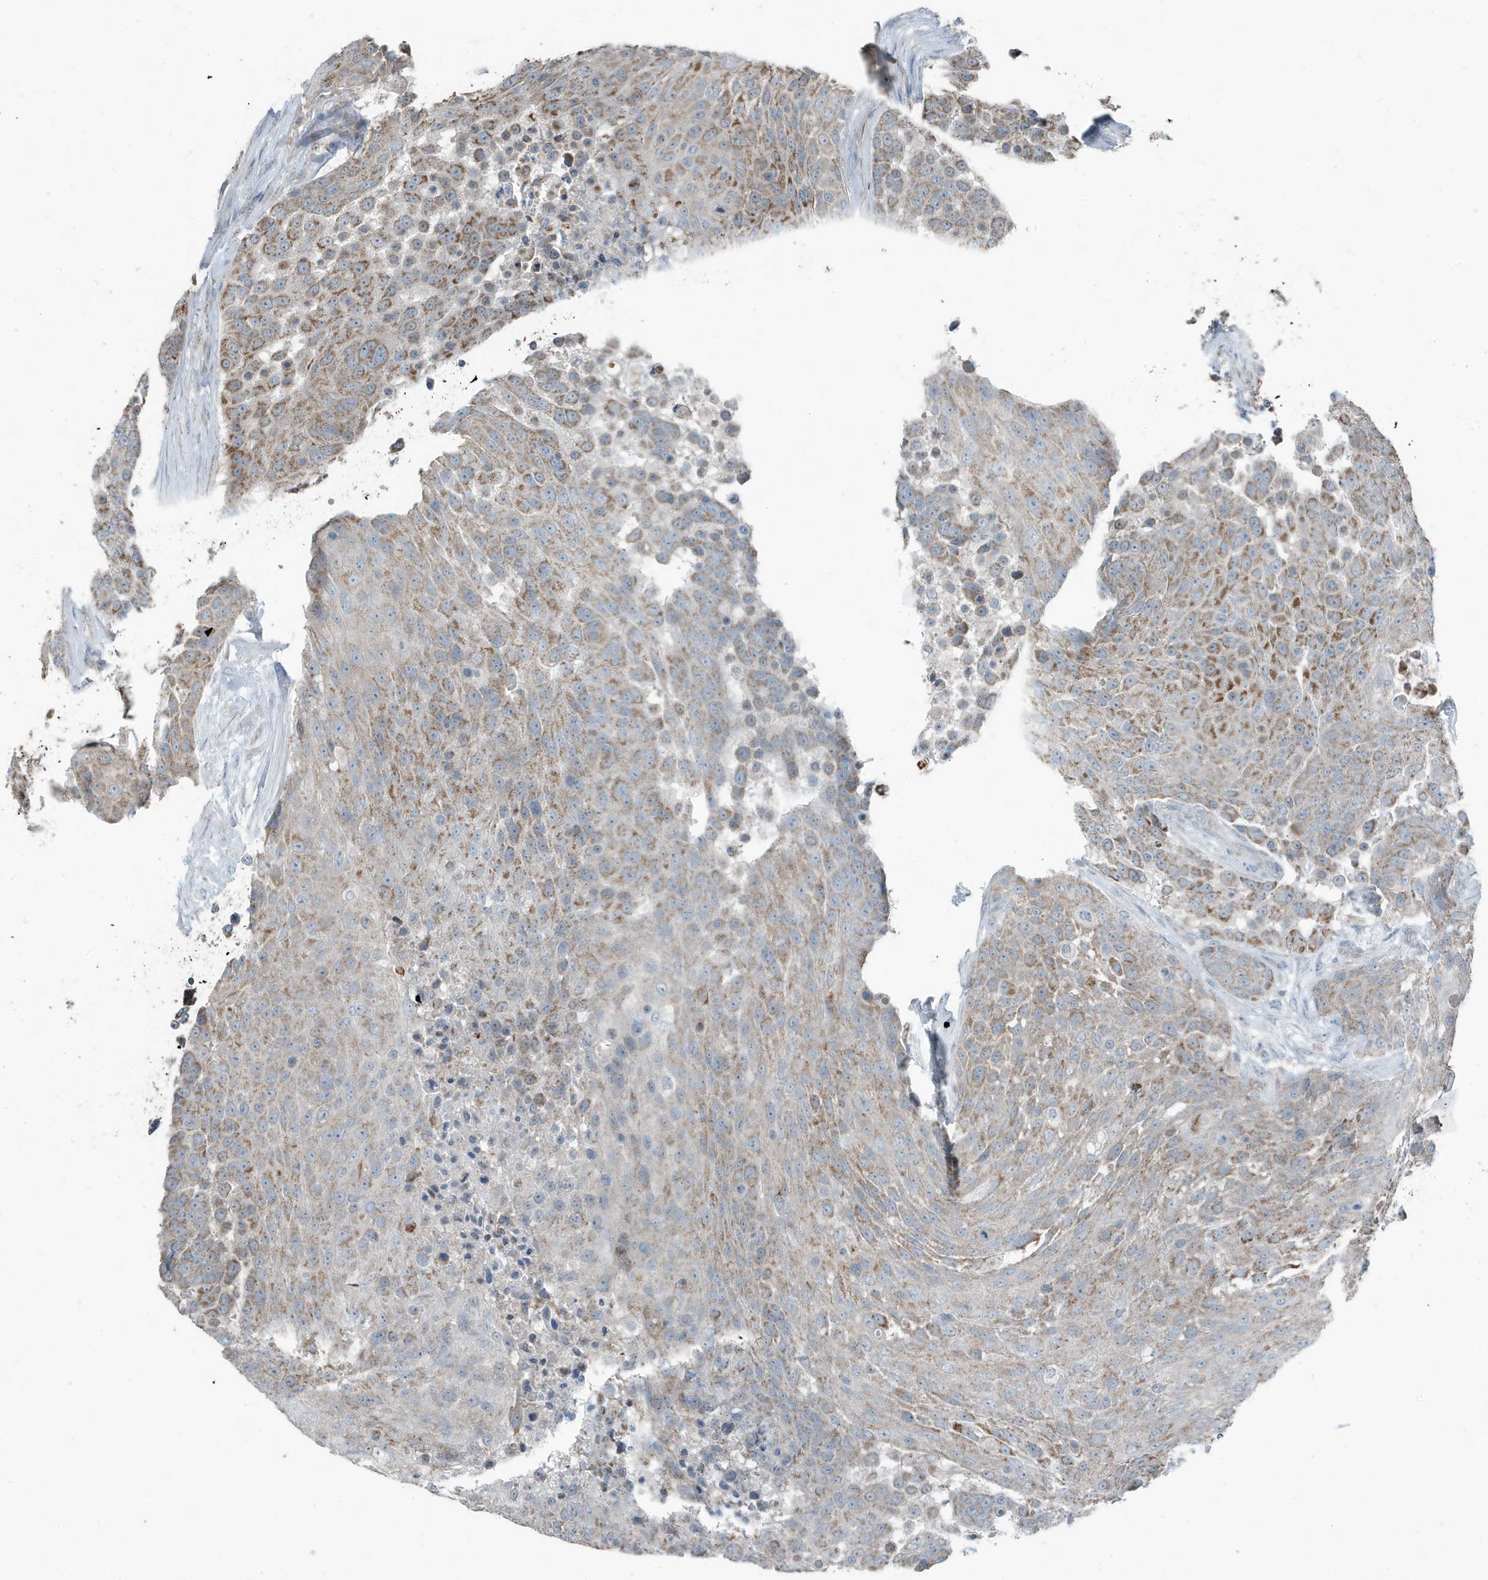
{"staining": {"intensity": "moderate", "quantity": "25%-75%", "location": "cytoplasmic/membranous"}, "tissue": "urothelial cancer", "cell_type": "Tumor cells", "image_type": "cancer", "snomed": [{"axis": "morphology", "description": "Urothelial carcinoma, High grade"}, {"axis": "topography", "description": "Urinary bladder"}], "caption": "Immunohistochemistry of human urothelial cancer reveals medium levels of moderate cytoplasmic/membranous expression in approximately 25%-75% of tumor cells. (brown staining indicates protein expression, while blue staining denotes nuclei).", "gene": "MT-CYB", "patient": {"sex": "female", "age": 63}}